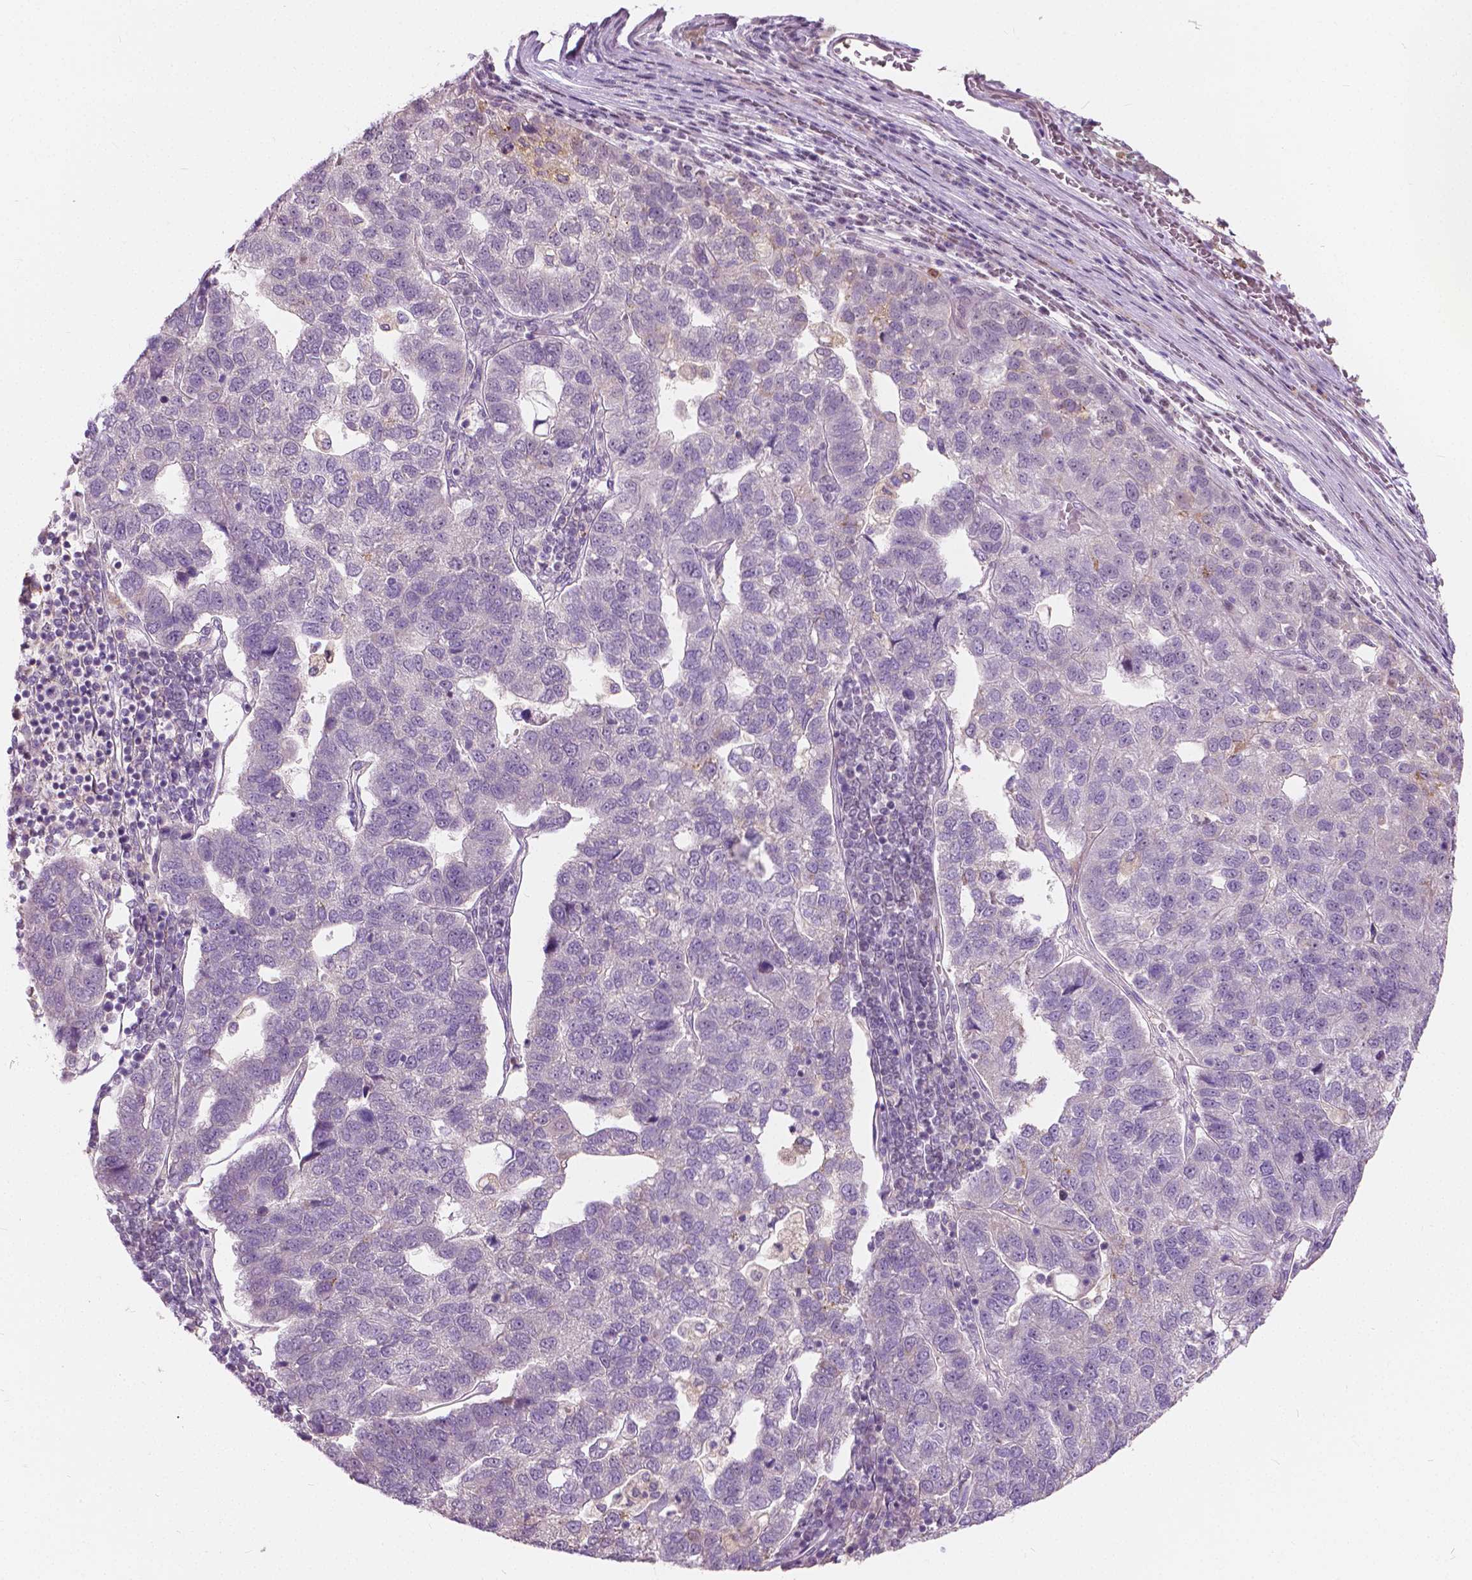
{"staining": {"intensity": "negative", "quantity": "none", "location": "none"}, "tissue": "pancreatic cancer", "cell_type": "Tumor cells", "image_type": "cancer", "snomed": [{"axis": "morphology", "description": "Adenocarcinoma, NOS"}, {"axis": "topography", "description": "Pancreas"}], "caption": "Human pancreatic adenocarcinoma stained for a protein using immunohistochemistry reveals no expression in tumor cells.", "gene": "DLX6", "patient": {"sex": "female", "age": 61}}